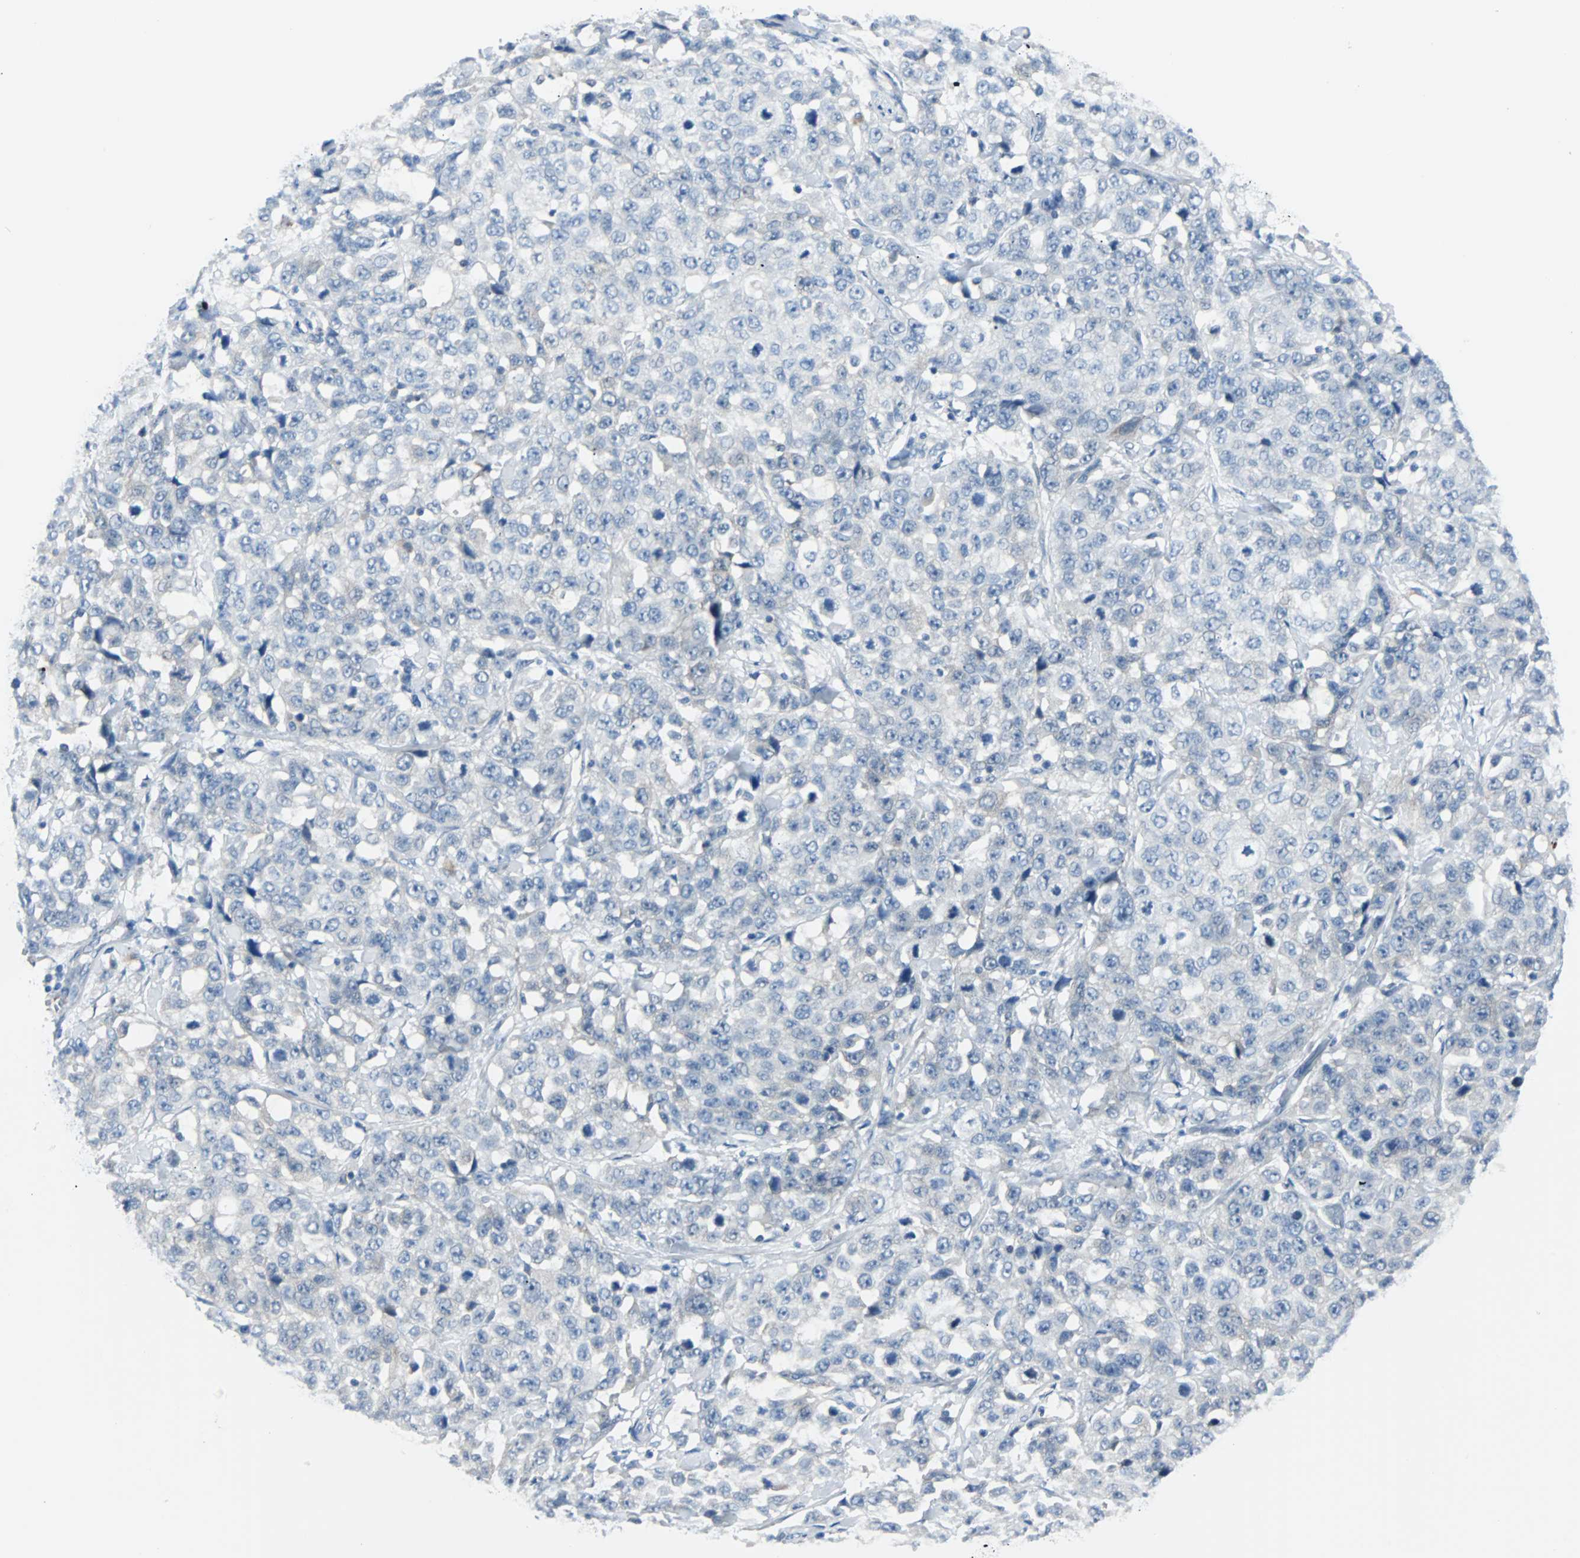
{"staining": {"intensity": "negative", "quantity": "none", "location": "none"}, "tissue": "stomach cancer", "cell_type": "Tumor cells", "image_type": "cancer", "snomed": [{"axis": "morphology", "description": "Normal tissue, NOS"}, {"axis": "morphology", "description": "Adenocarcinoma, NOS"}, {"axis": "topography", "description": "Stomach"}], "caption": "High power microscopy photomicrograph of an immunohistochemistry (IHC) photomicrograph of stomach cancer, revealing no significant staining in tumor cells. Brightfield microscopy of immunohistochemistry stained with DAB (3,3'-diaminobenzidine) (brown) and hematoxylin (blue), captured at high magnification.", "gene": "RASA1", "patient": {"sex": "male", "age": 48}}